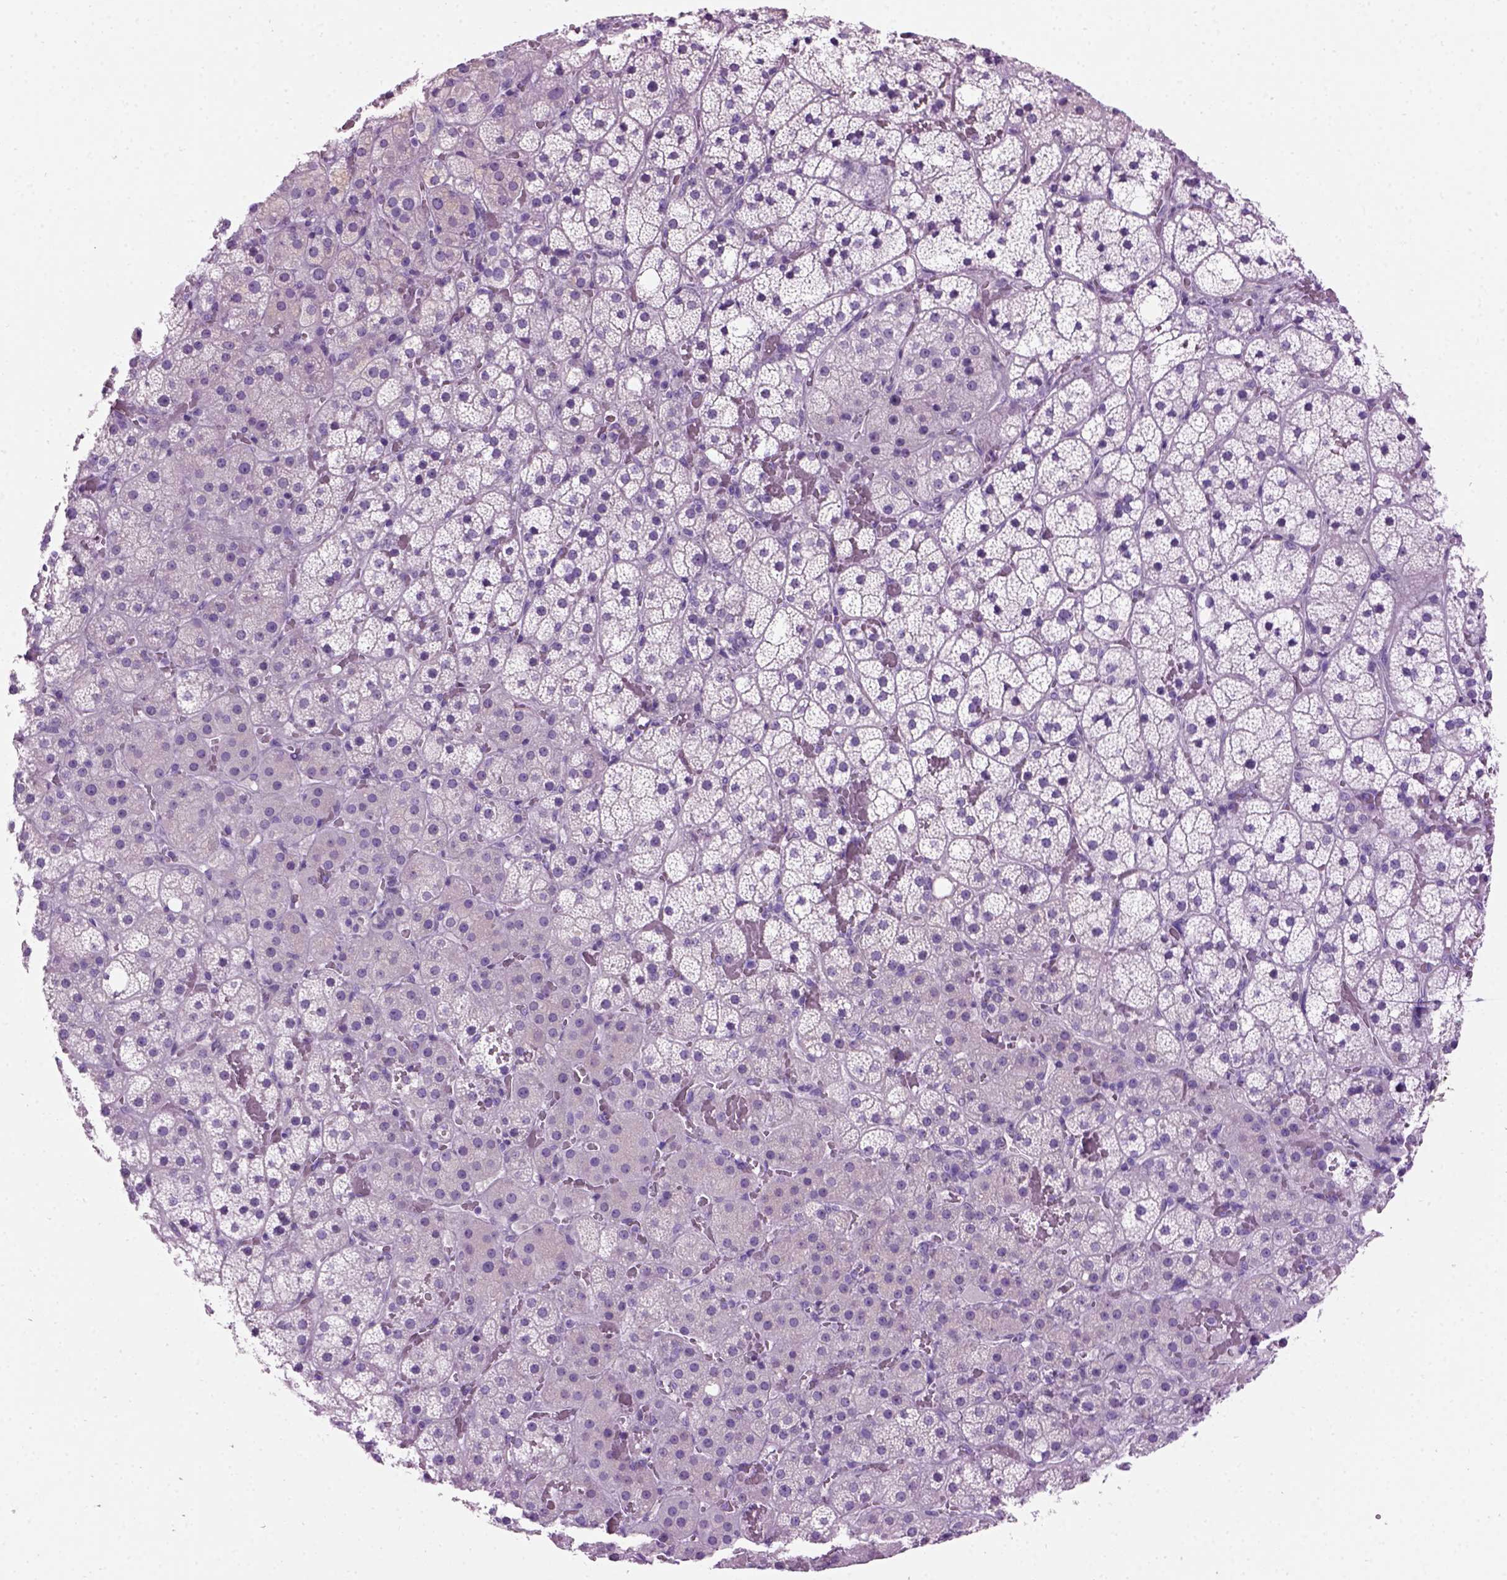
{"staining": {"intensity": "negative", "quantity": "none", "location": "none"}, "tissue": "adrenal gland", "cell_type": "Glandular cells", "image_type": "normal", "snomed": [{"axis": "morphology", "description": "Normal tissue, NOS"}, {"axis": "topography", "description": "Adrenal gland"}], "caption": "An immunohistochemistry (IHC) photomicrograph of normal adrenal gland is shown. There is no staining in glandular cells of adrenal gland.", "gene": "GABRB2", "patient": {"sex": "male", "age": 53}}